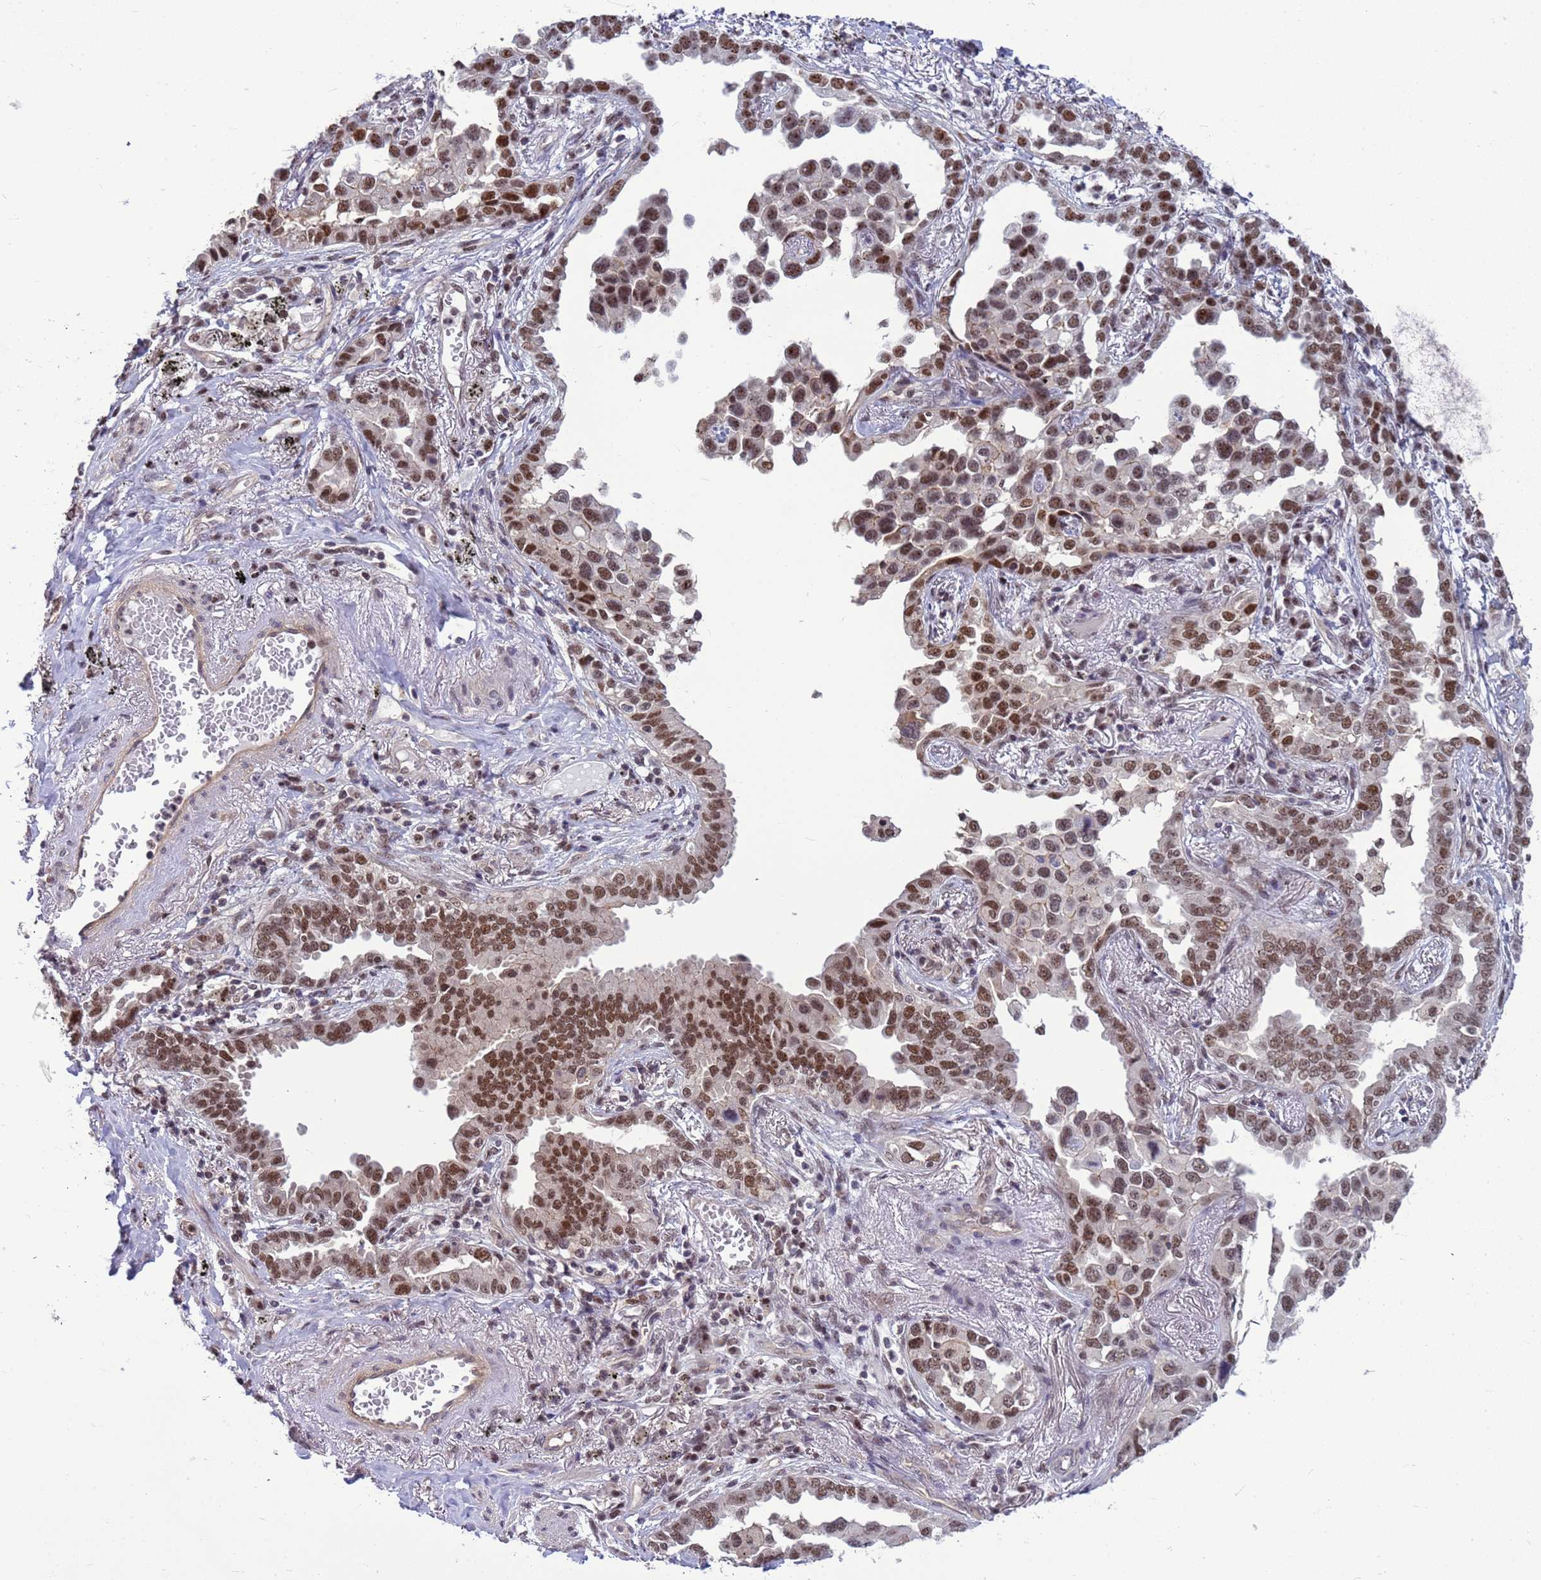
{"staining": {"intensity": "moderate", "quantity": ">75%", "location": "nuclear"}, "tissue": "lung cancer", "cell_type": "Tumor cells", "image_type": "cancer", "snomed": [{"axis": "morphology", "description": "Adenocarcinoma, NOS"}, {"axis": "topography", "description": "Lung"}], "caption": "A photomicrograph showing moderate nuclear positivity in about >75% of tumor cells in lung cancer, as visualized by brown immunohistochemical staining.", "gene": "NSL1", "patient": {"sex": "male", "age": 67}}